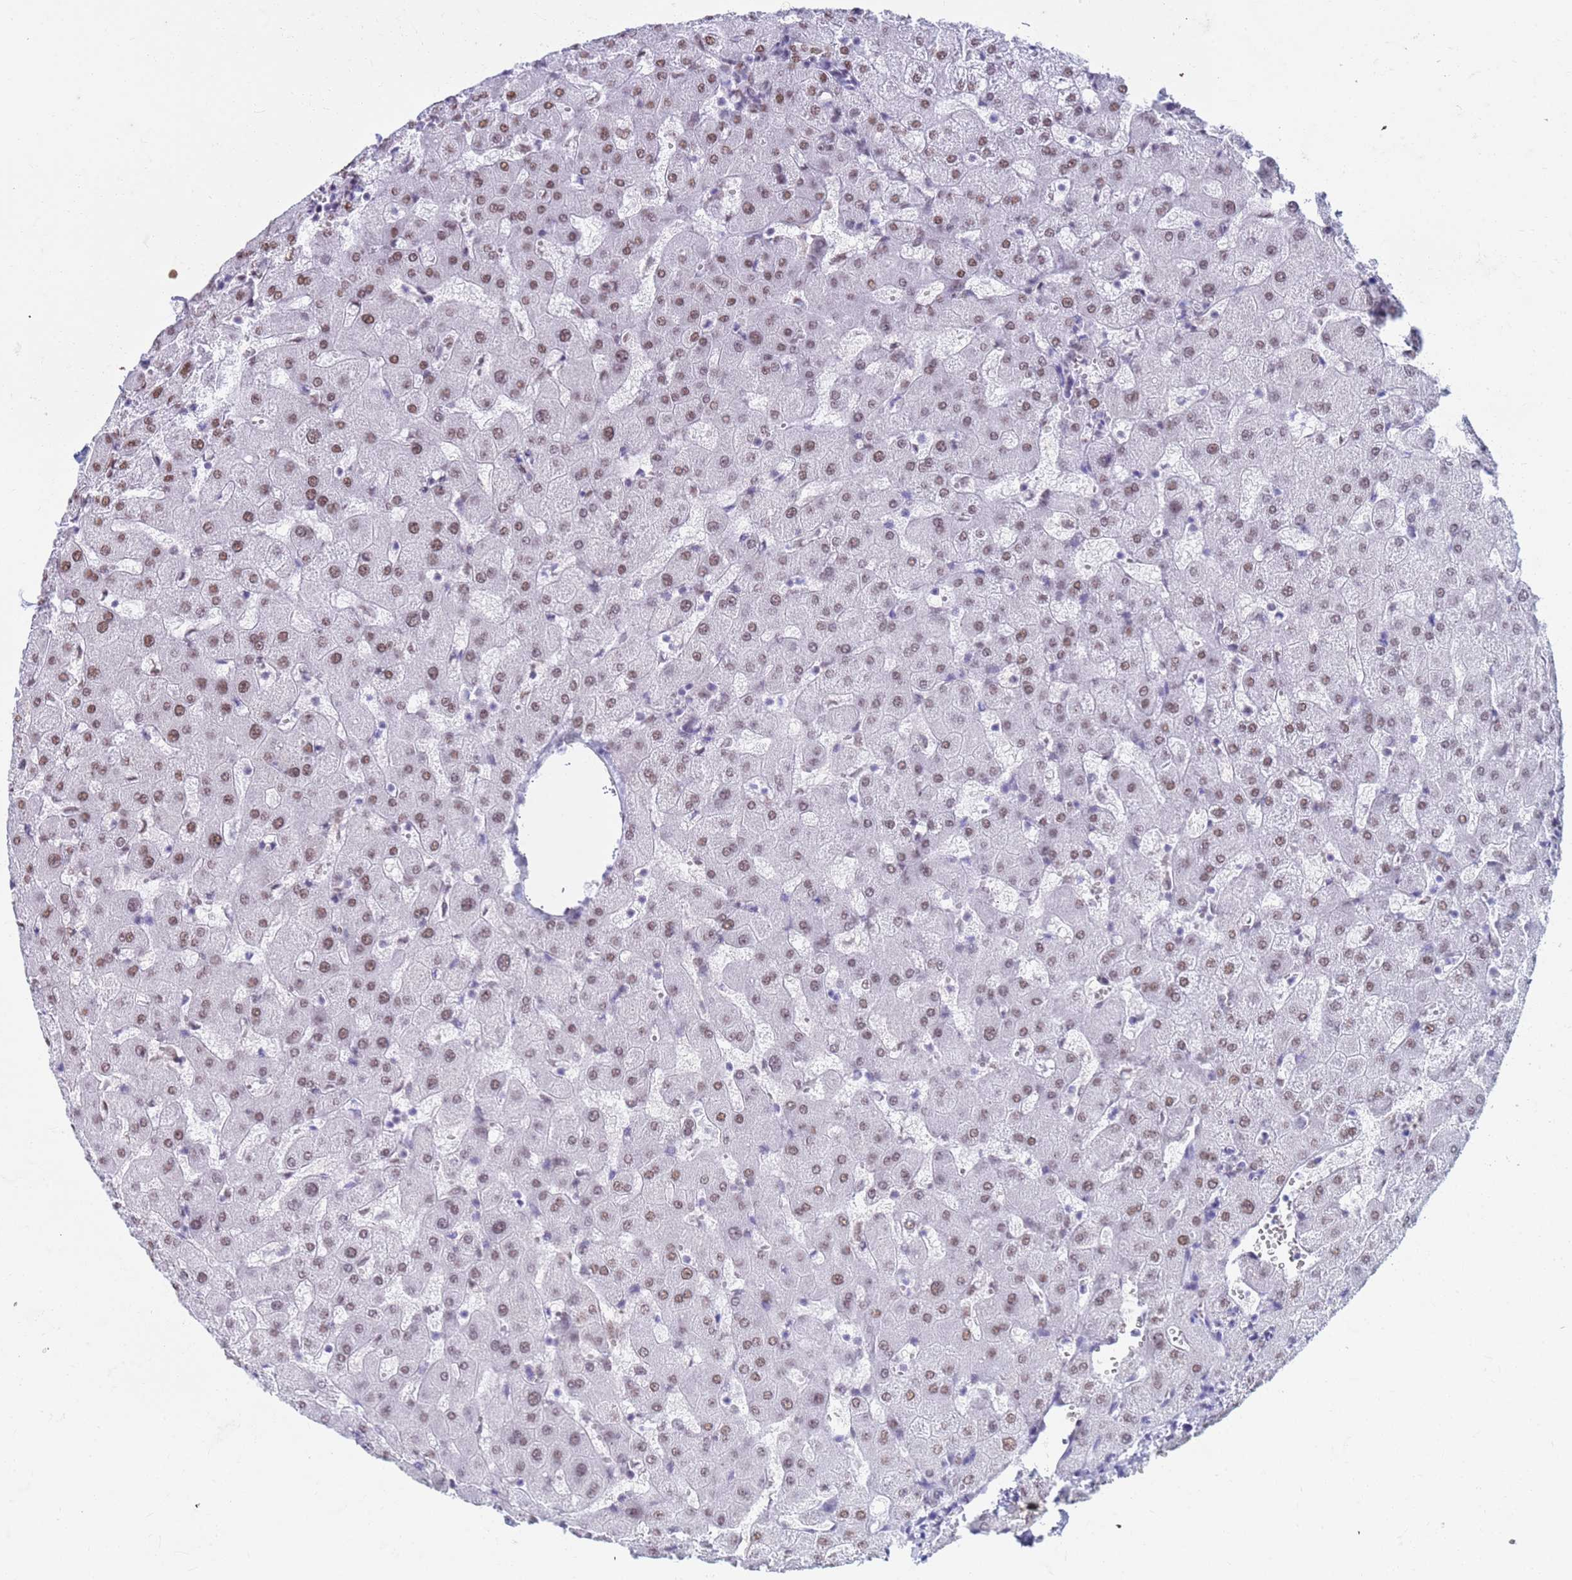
{"staining": {"intensity": "moderate", "quantity": "25%-75%", "location": "nuclear"}, "tissue": "liver", "cell_type": "Hepatocytes", "image_type": "normal", "snomed": [{"axis": "morphology", "description": "Normal tissue, NOS"}, {"axis": "topography", "description": "Liver"}], "caption": "IHC photomicrograph of benign liver stained for a protein (brown), which demonstrates medium levels of moderate nuclear expression in approximately 25%-75% of hepatocytes.", "gene": "FAM170B", "patient": {"sex": "female", "age": 63}}